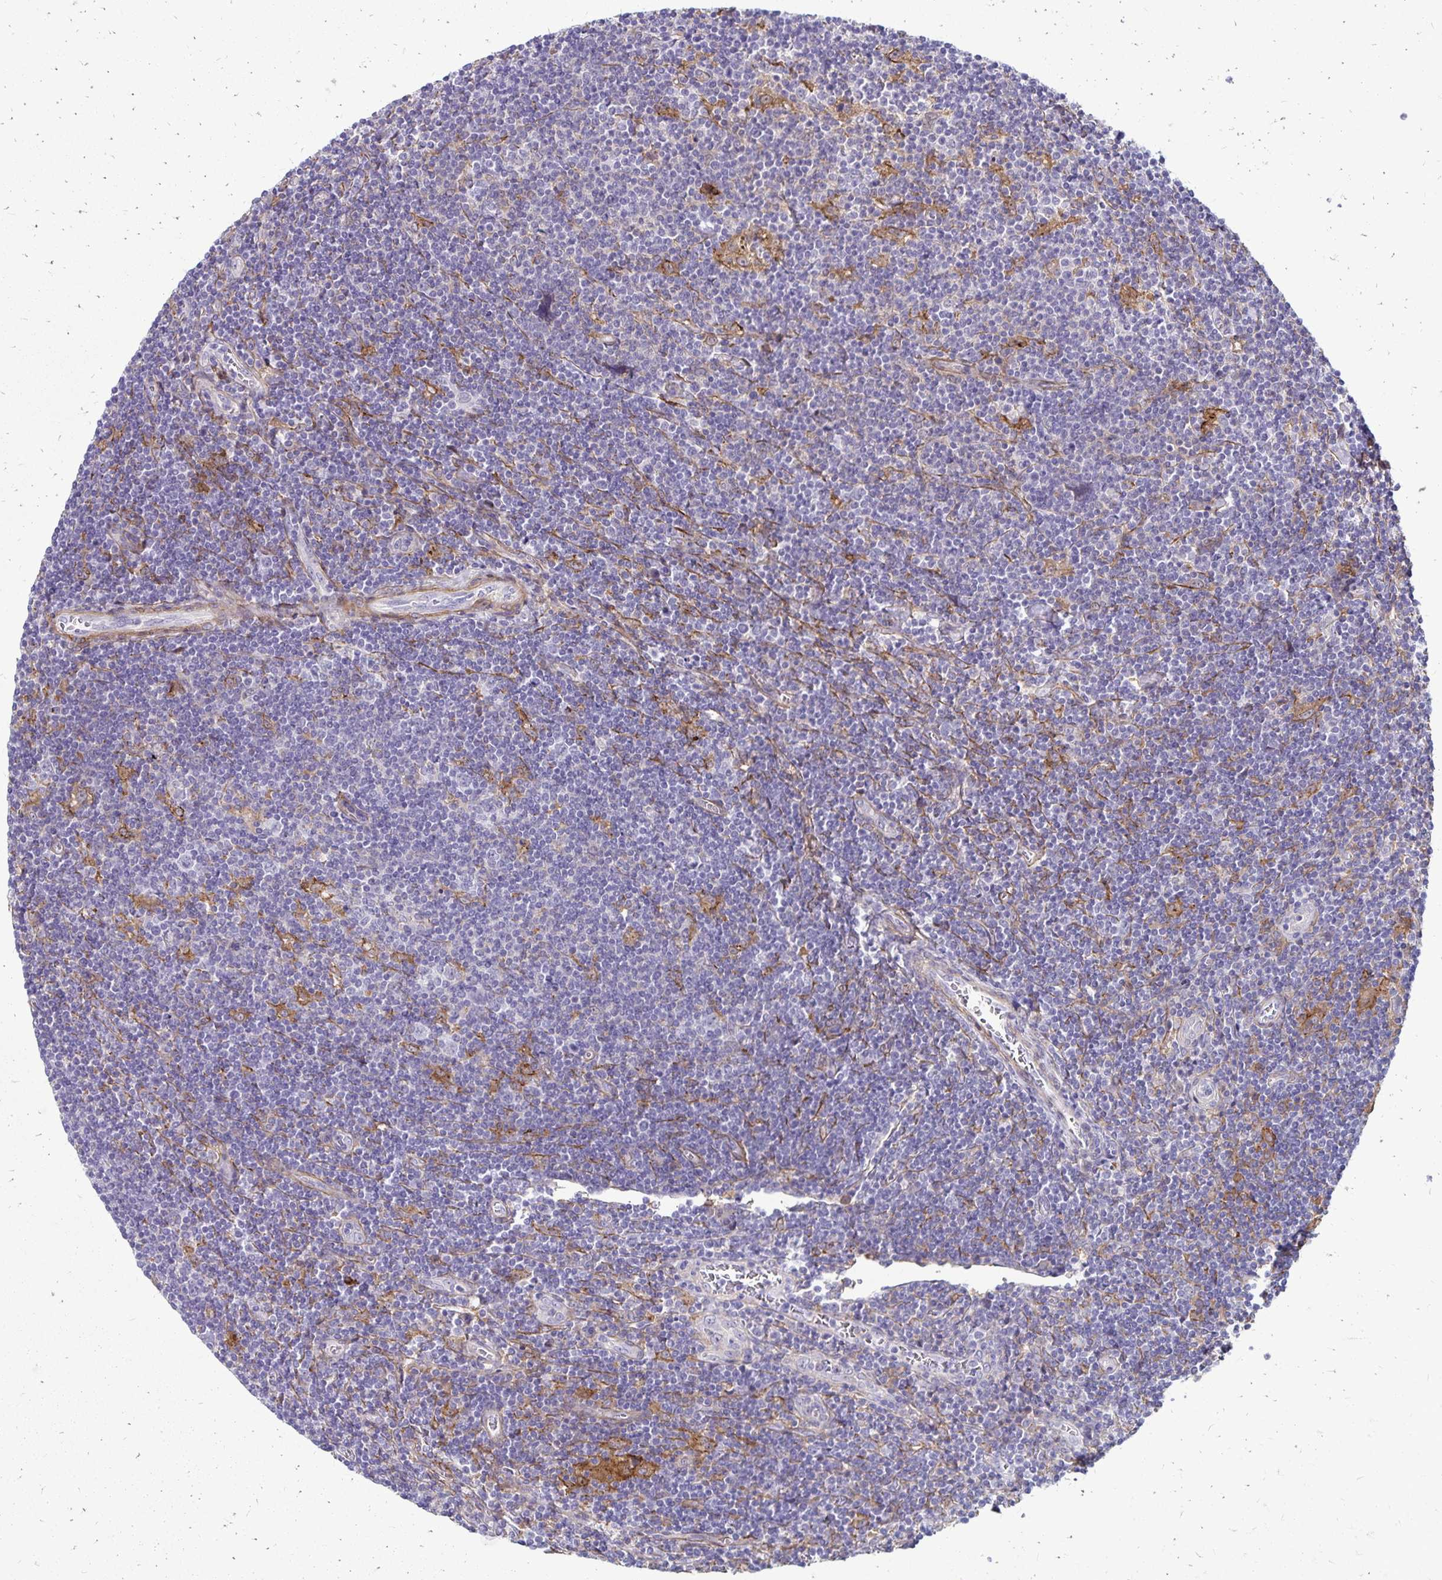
{"staining": {"intensity": "negative", "quantity": "none", "location": "none"}, "tissue": "lymphoma", "cell_type": "Tumor cells", "image_type": "cancer", "snomed": [{"axis": "morphology", "description": "Hodgkin's disease, NOS"}, {"axis": "topography", "description": "Lymph node"}], "caption": "This is an immunohistochemistry (IHC) photomicrograph of lymphoma. There is no expression in tumor cells.", "gene": "TNS3", "patient": {"sex": "male", "age": 40}}